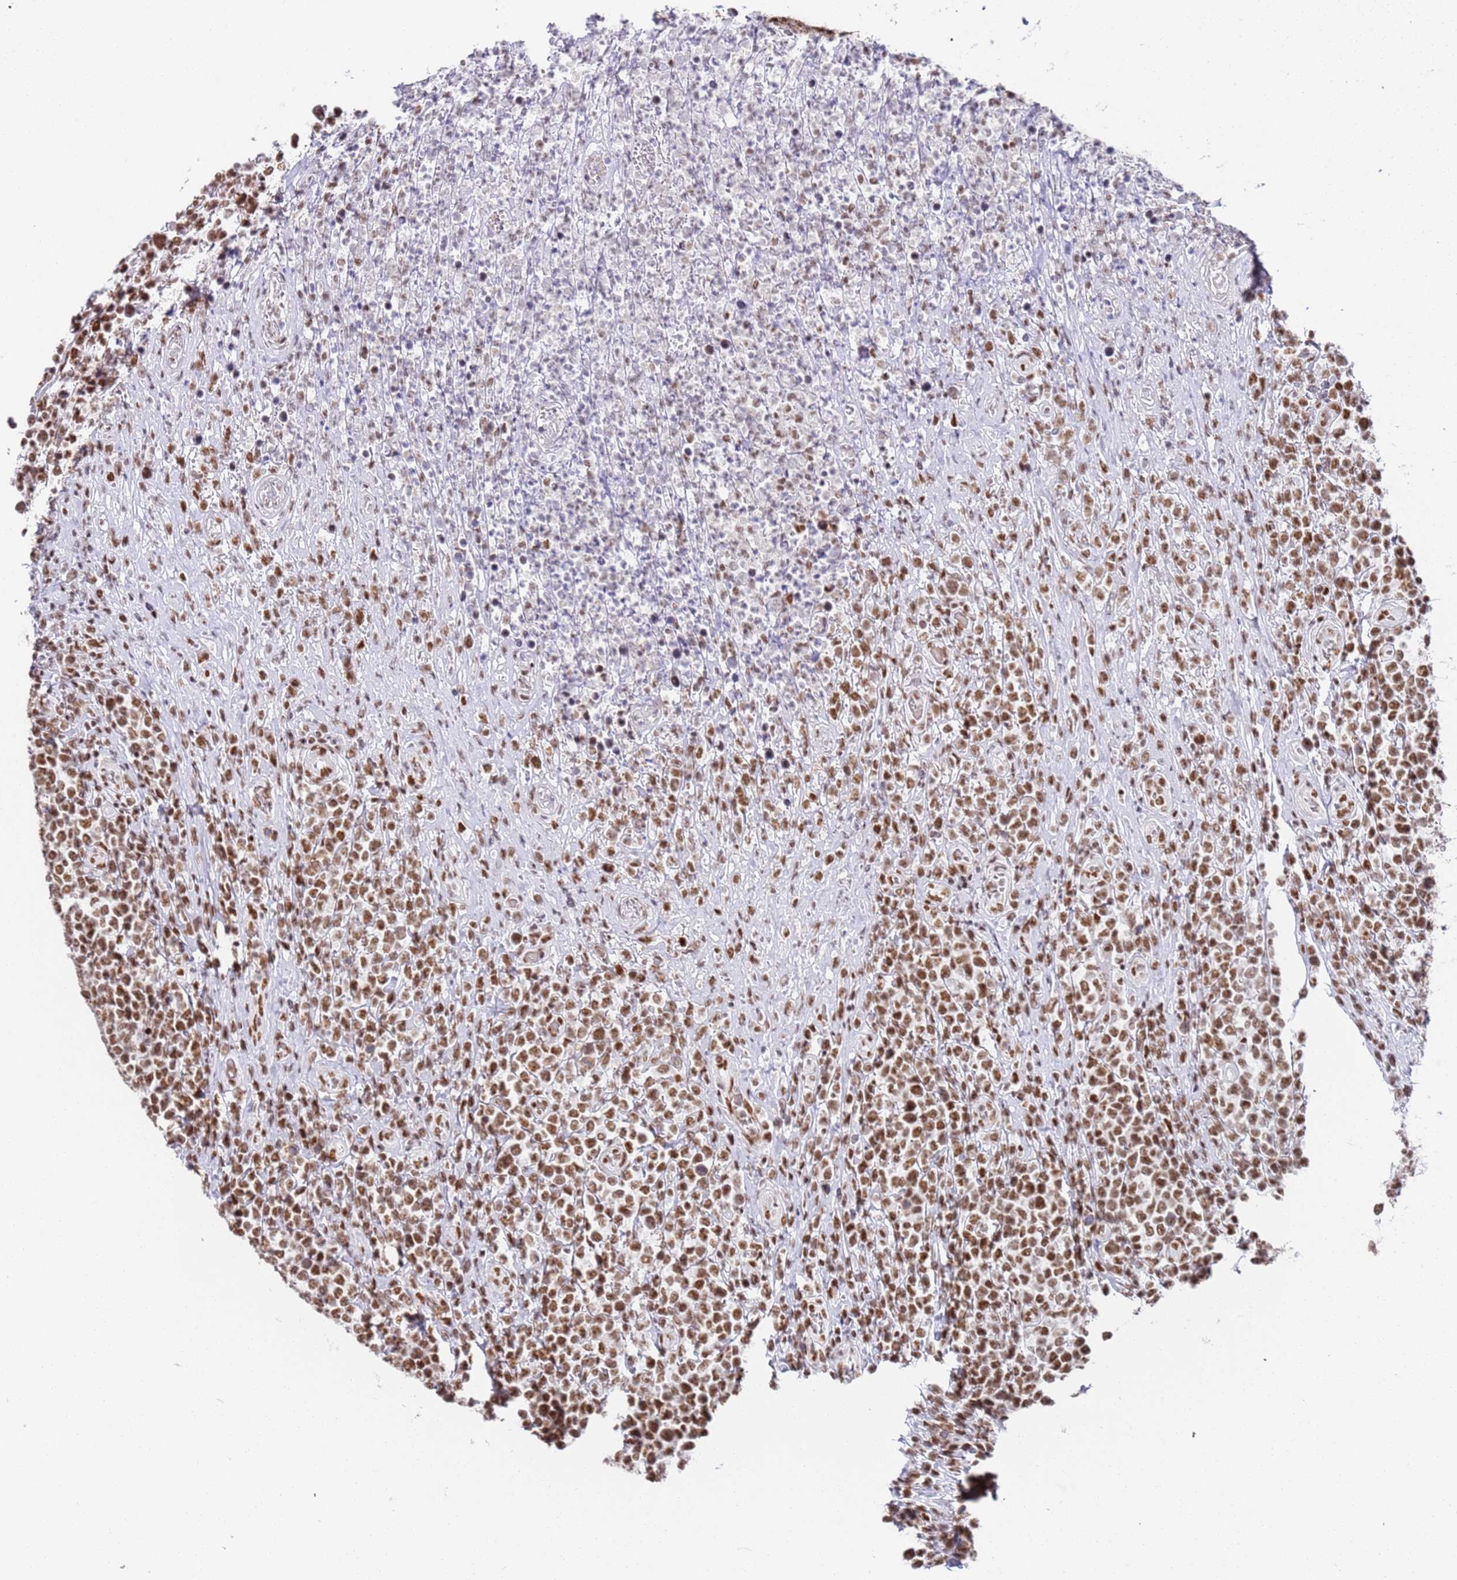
{"staining": {"intensity": "strong", "quantity": ">75%", "location": "nuclear"}, "tissue": "lymphoma", "cell_type": "Tumor cells", "image_type": "cancer", "snomed": [{"axis": "morphology", "description": "Malignant lymphoma, non-Hodgkin's type, High grade"}, {"axis": "topography", "description": "Soft tissue"}], "caption": "This is a micrograph of immunohistochemistry (IHC) staining of high-grade malignant lymphoma, non-Hodgkin's type, which shows strong positivity in the nuclear of tumor cells.", "gene": "AKAP8L", "patient": {"sex": "female", "age": 56}}